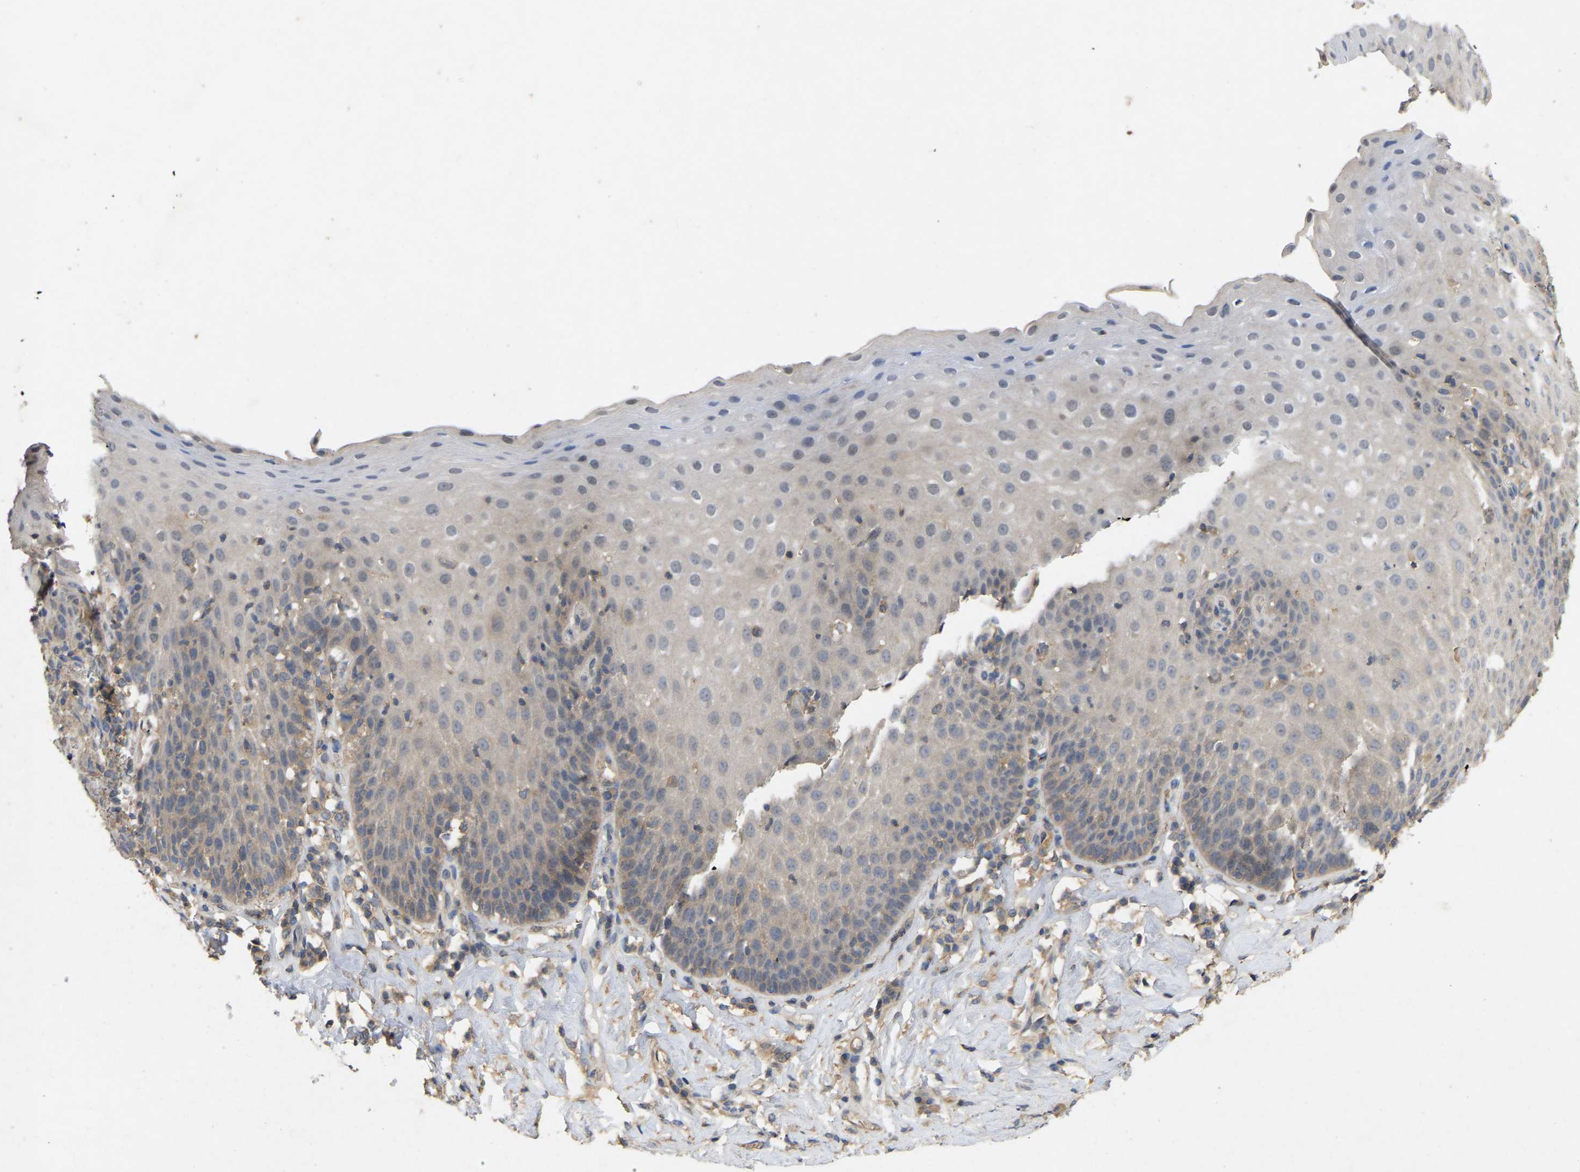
{"staining": {"intensity": "weak", "quantity": "<25%", "location": "cytoplasmic/membranous"}, "tissue": "esophagus", "cell_type": "Squamous epithelial cells", "image_type": "normal", "snomed": [{"axis": "morphology", "description": "Normal tissue, NOS"}, {"axis": "topography", "description": "Esophagus"}], "caption": "Immunohistochemistry micrograph of normal esophagus: human esophagus stained with DAB displays no significant protein positivity in squamous epithelial cells.", "gene": "LPAR2", "patient": {"sex": "female", "age": 61}}